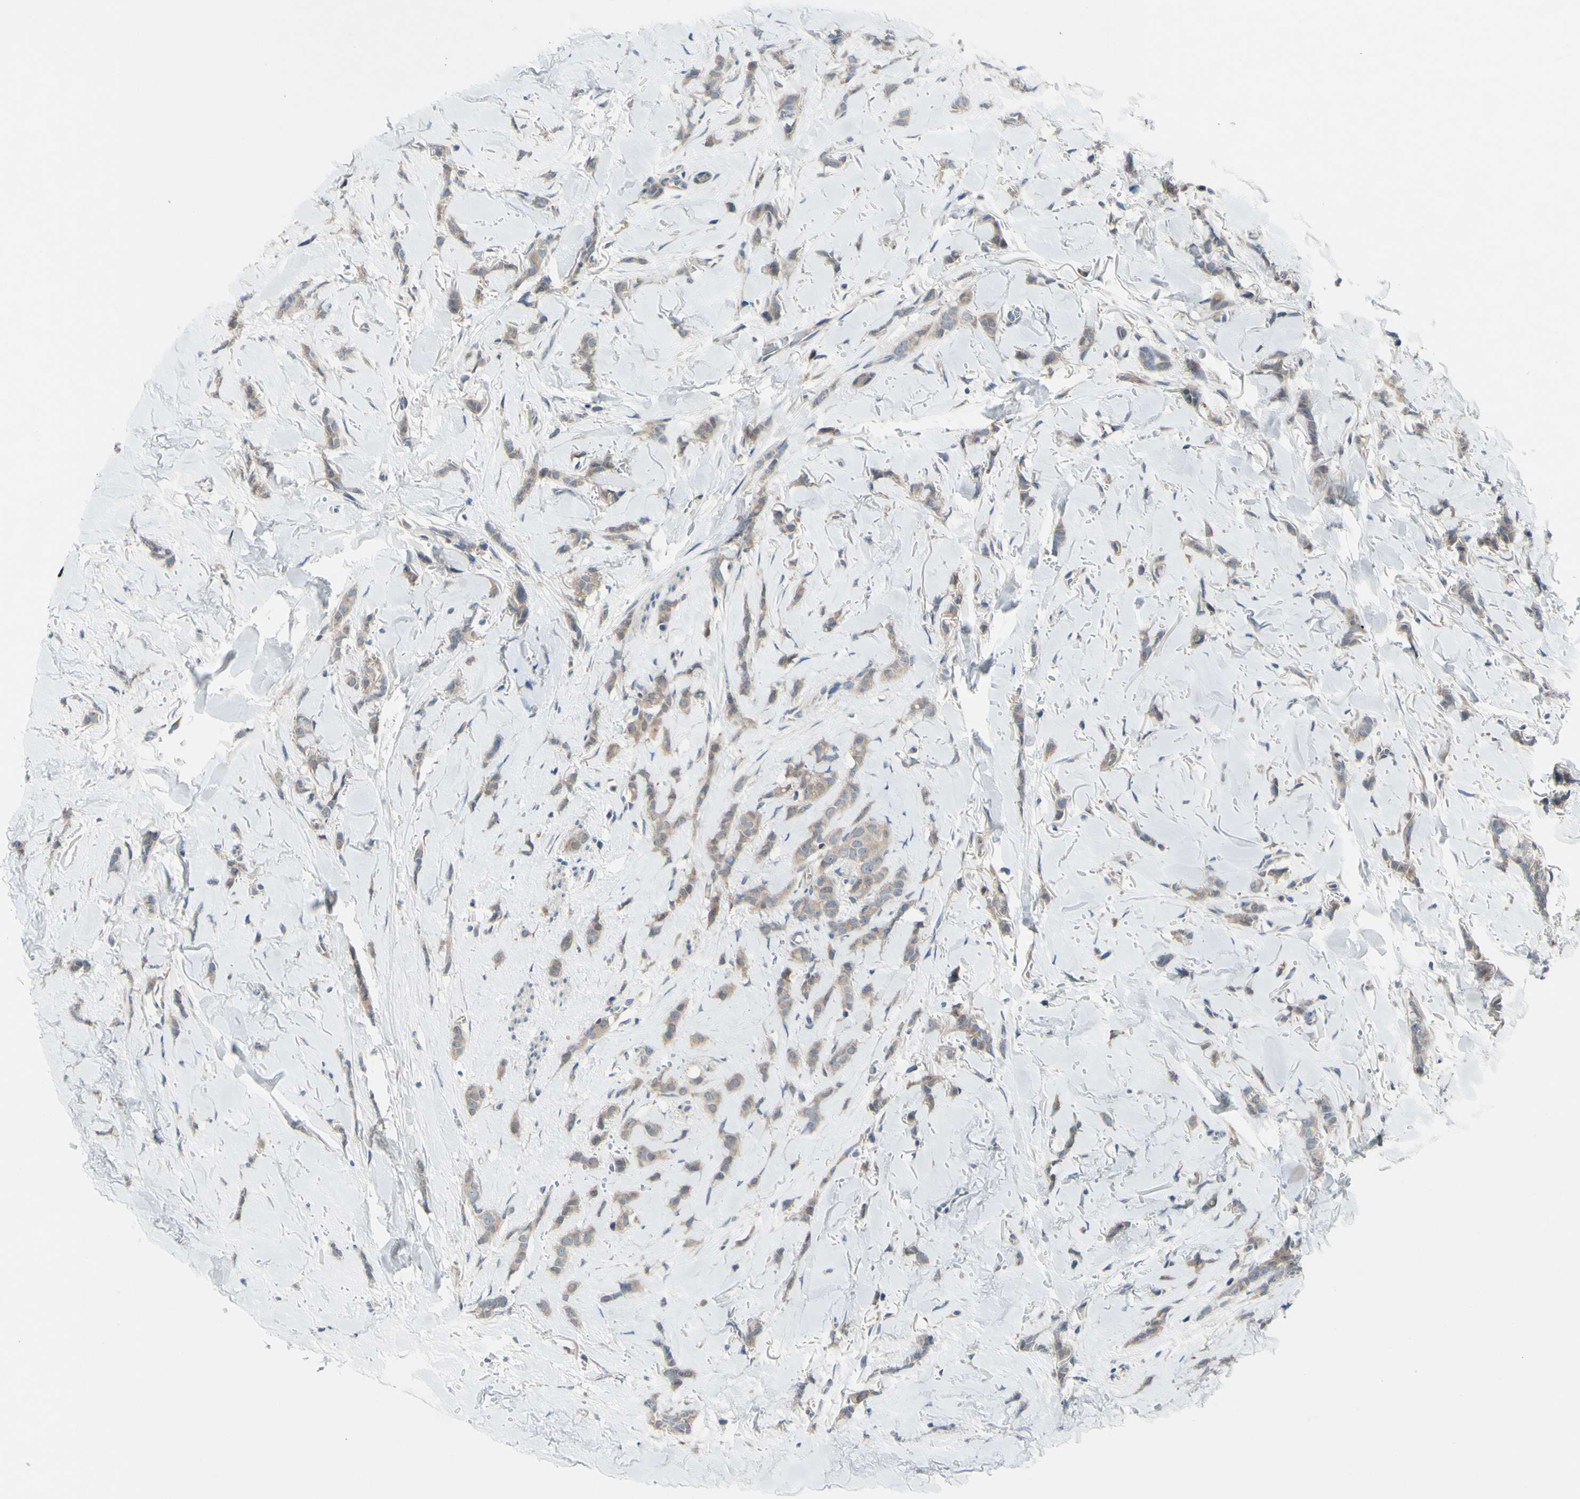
{"staining": {"intensity": "weak", "quantity": ">75%", "location": "cytoplasmic/membranous"}, "tissue": "breast cancer", "cell_type": "Tumor cells", "image_type": "cancer", "snomed": [{"axis": "morphology", "description": "Lobular carcinoma"}, {"axis": "topography", "description": "Skin"}, {"axis": "topography", "description": "Breast"}], "caption": "Breast lobular carcinoma stained for a protein (brown) displays weak cytoplasmic/membranous positive positivity in about >75% of tumor cells.", "gene": "AFP", "patient": {"sex": "female", "age": 46}}